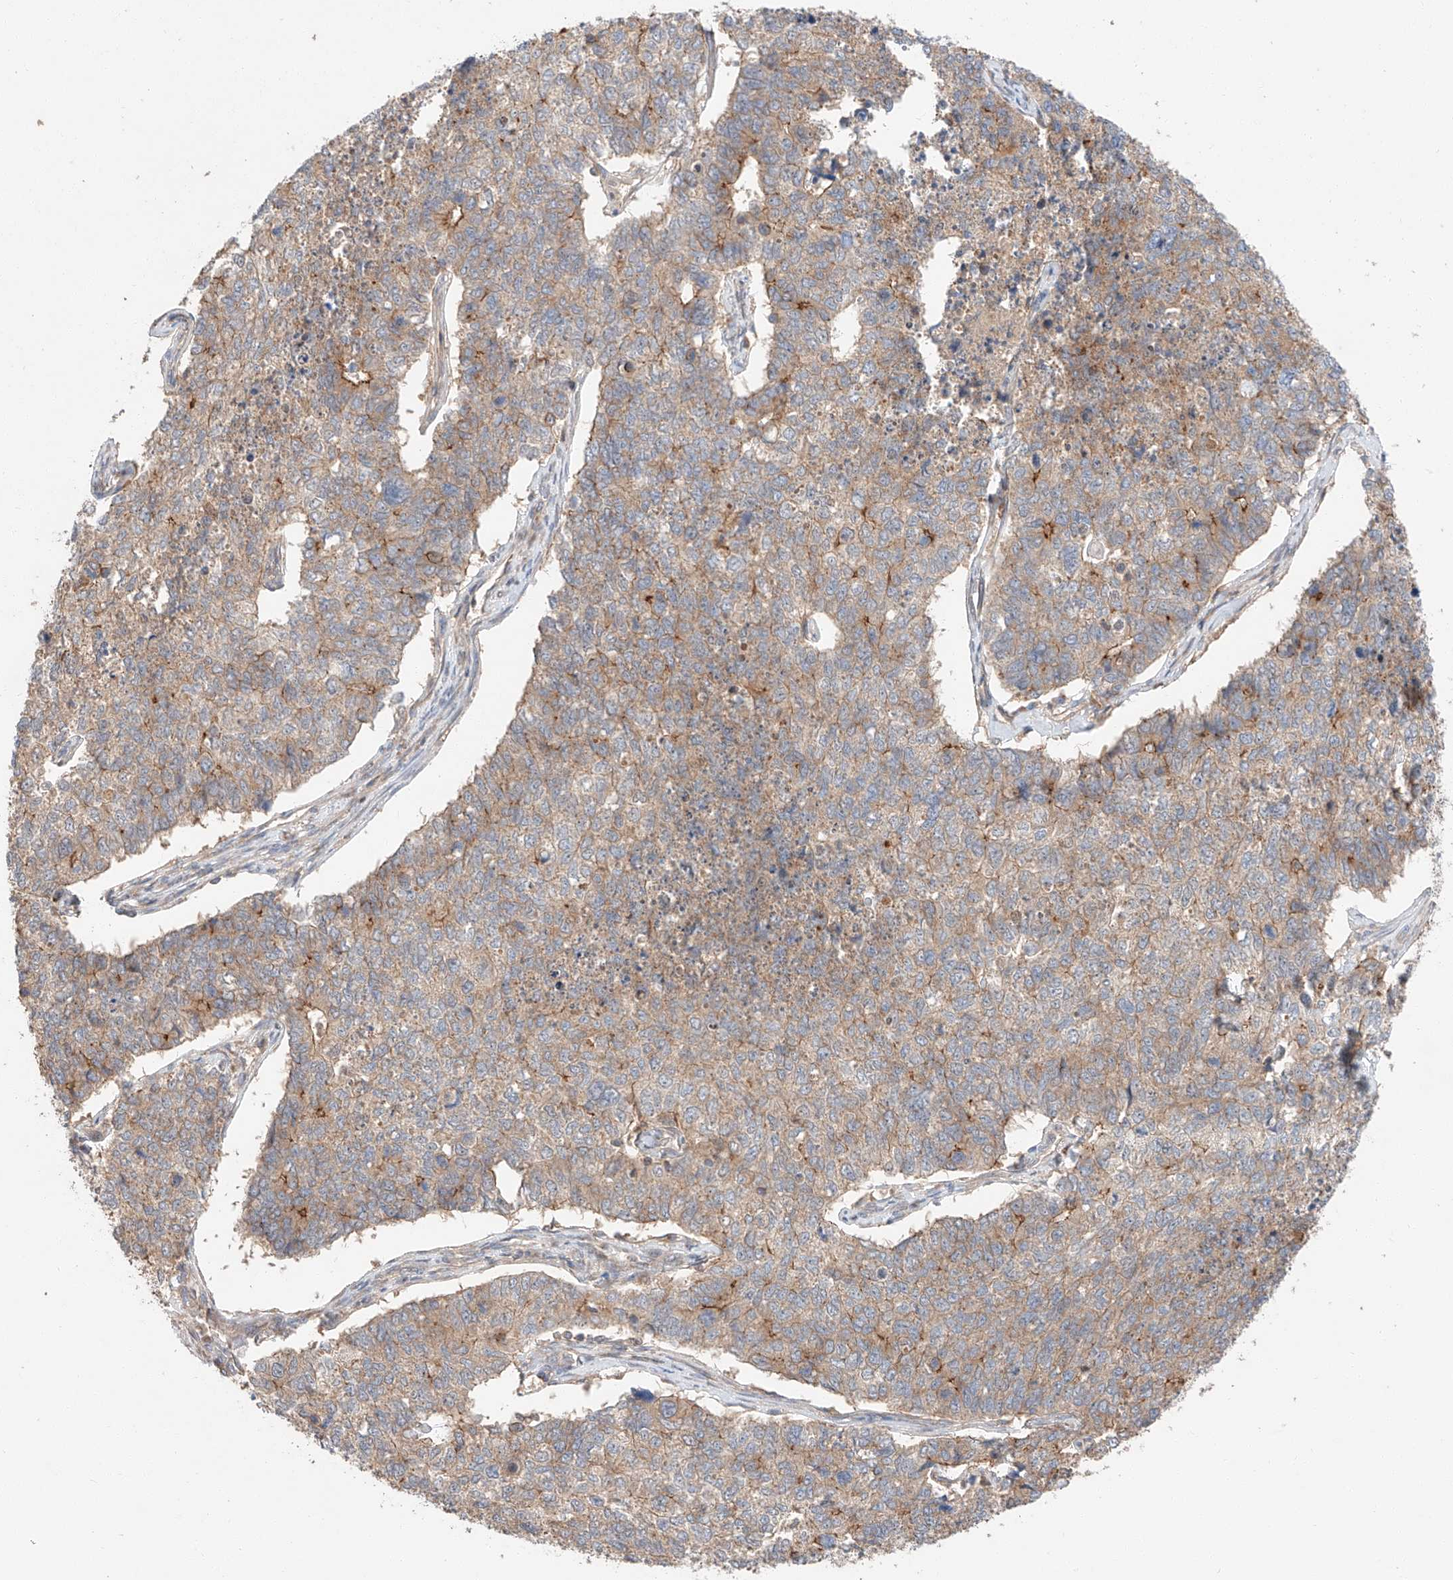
{"staining": {"intensity": "moderate", "quantity": "25%-75%", "location": "cytoplasmic/membranous"}, "tissue": "cervical cancer", "cell_type": "Tumor cells", "image_type": "cancer", "snomed": [{"axis": "morphology", "description": "Squamous cell carcinoma, NOS"}, {"axis": "topography", "description": "Cervix"}], "caption": "A high-resolution photomicrograph shows immunohistochemistry staining of cervical cancer, which reveals moderate cytoplasmic/membranous positivity in about 25%-75% of tumor cells.", "gene": "XPNPEP1", "patient": {"sex": "female", "age": 63}}